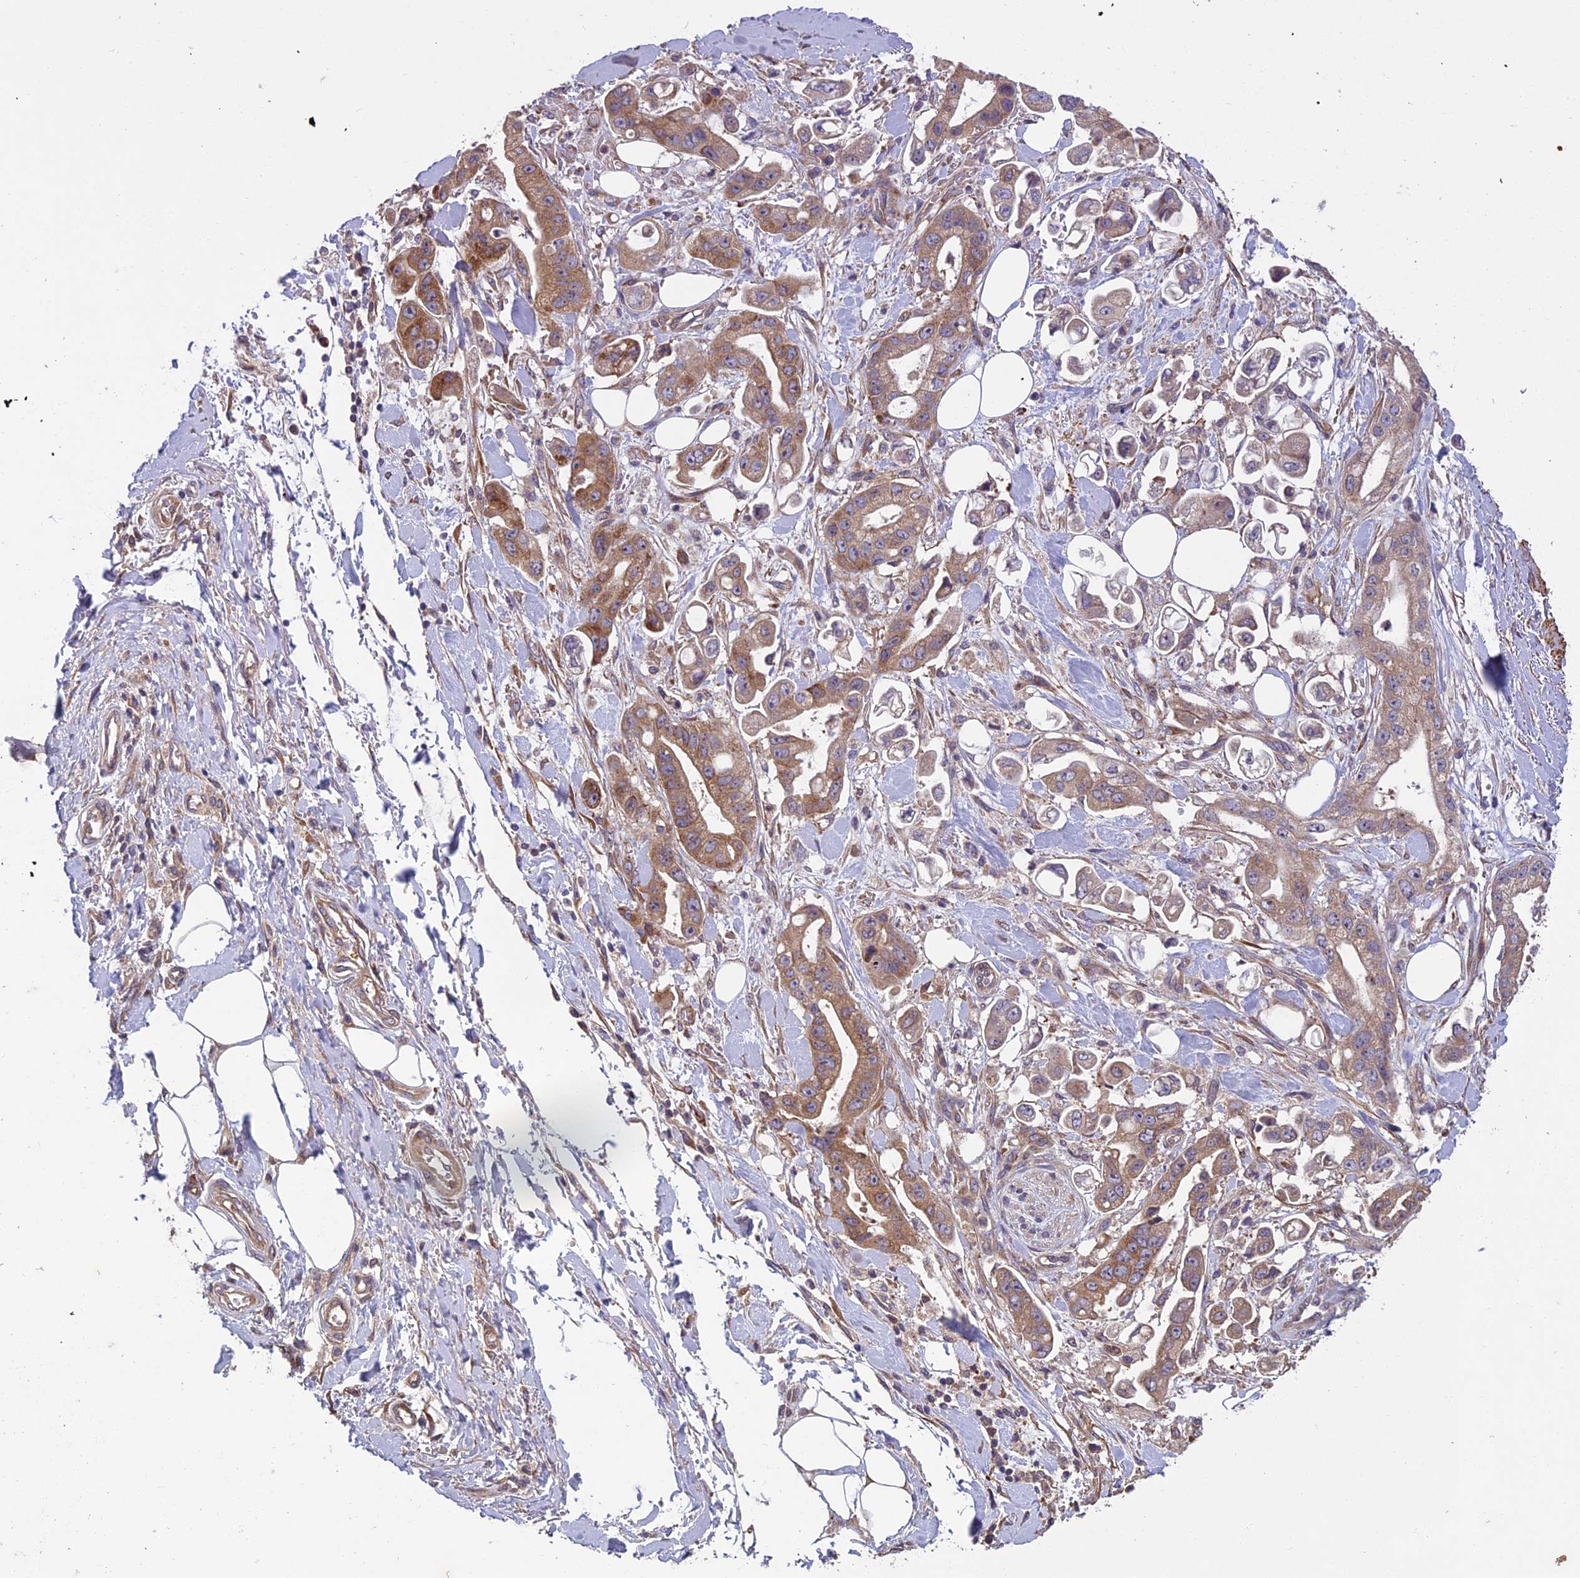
{"staining": {"intensity": "moderate", "quantity": ">75%", "location": "cytoplasmic/membranous"}, "tissue": "stomach cancer", "cell_type": "Tumor cells", "image_type": "cancer", "snomed": [{"axis": "morphology", "description": "Adenocarcinoma, NOS"}, {"axis": "topography", "description": "Stomach"}], "caption": "Immunohistochemistry (IHC) (DAB (3,3'-diaminobenzidine)) staining of human stomach cancer shows moderate cytoplasmic/membranous protein positivity in approximately >75% of tumor cells.", "gene": "CENPL", "patient": {"sex": "male", "age": 62}}